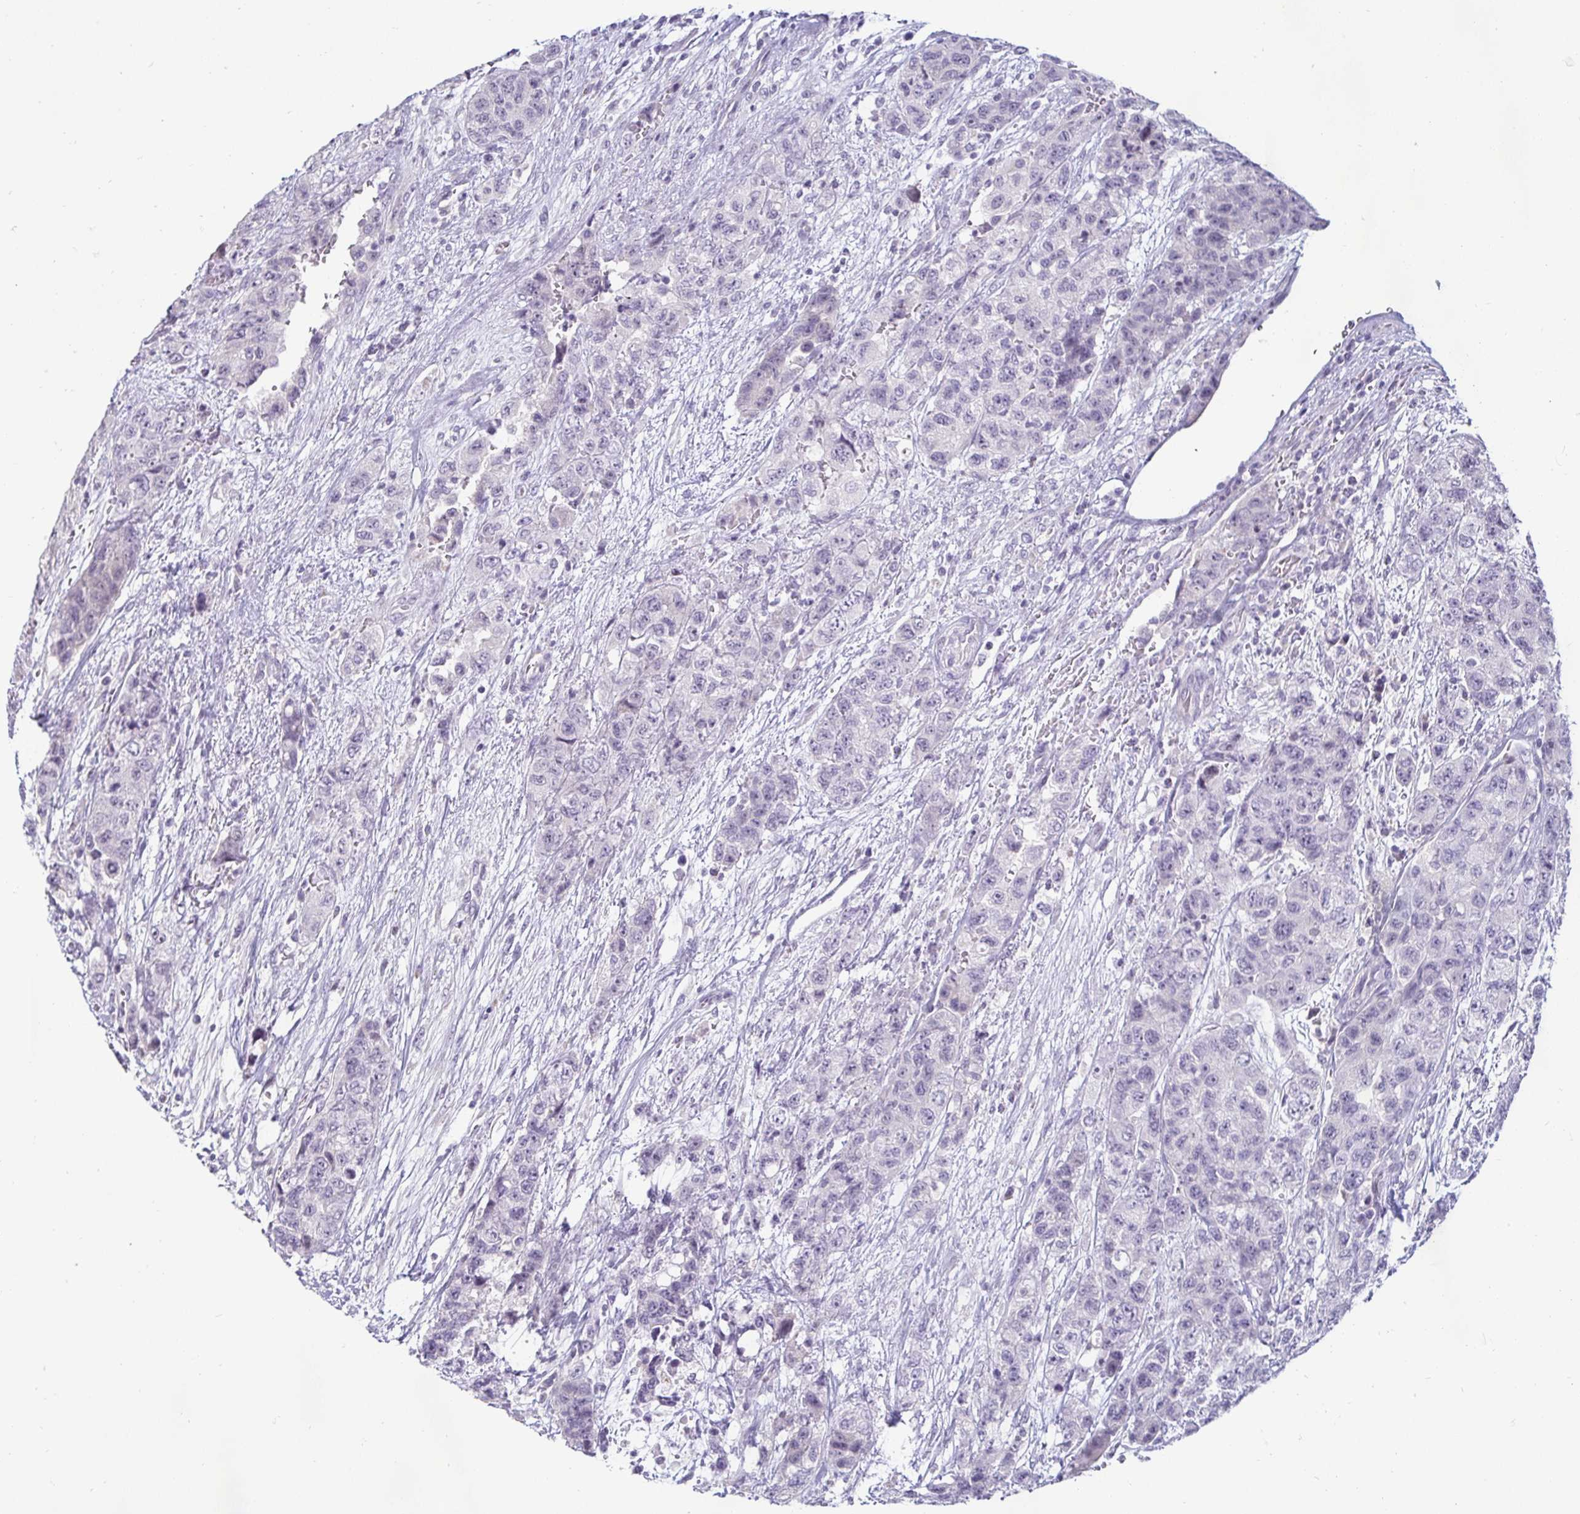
{"staining": {"intensity": "negative", "quantity": "none", "location": "none"}, "tissue": "urothelial cancer", "cell_type": "Tumor cells", "image_type": "cancer", "snomed": [{"axis": "morphology", "description": "Urothelial carcinoma, High grade"}, {"axis": "topography", "description": "Urinary bladder"}], "caption": "Urothelial cancer was stained to show a protein in brown. There is no significant positivity in tumor cells.", "gene": "CR2", "patient": {"sex": "female", "age": 78}}